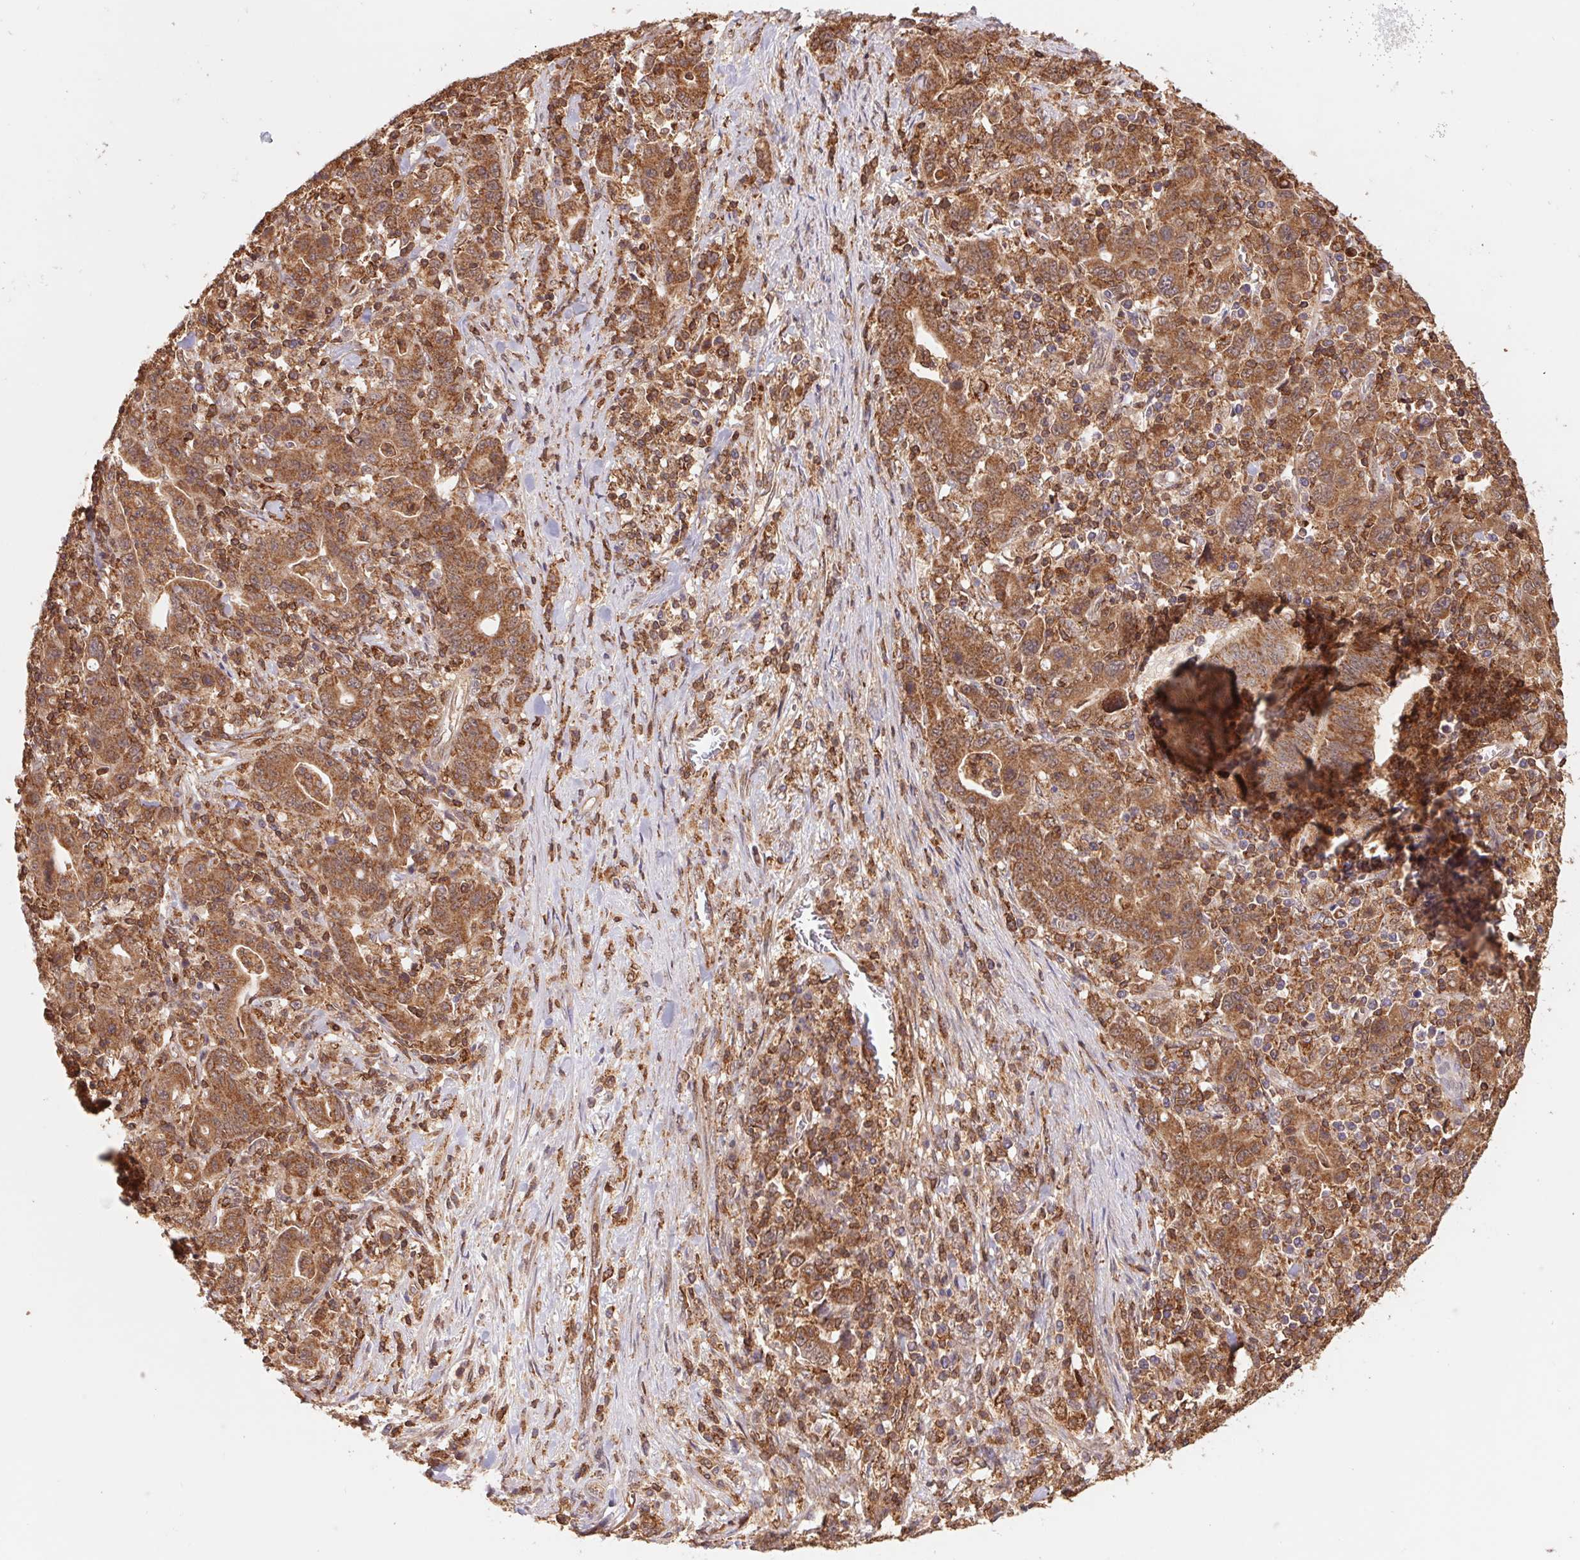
{"staining": {"intensity": "moderate", "quantity": ">75%", "location": "cytoplasmic/membranous"}, "tissue": "stomach cancer", "cell_type": "Tumor cells", "image_type": "cancer", "snomed": [{"axis": "morphology", "description": "Adenocarcinoma, NOS"}, {"axis": "topography", "description": "Stomach, upper"}], "caption": "Immunohistochemical staining of stomach cancer (adenocarcinoma) exhibits moderate cytoplasmic/membranous protein staining in approximately >75% of tumor cells.", "gene": "URM1", "patient": {"sex": "male", "age": 69}}